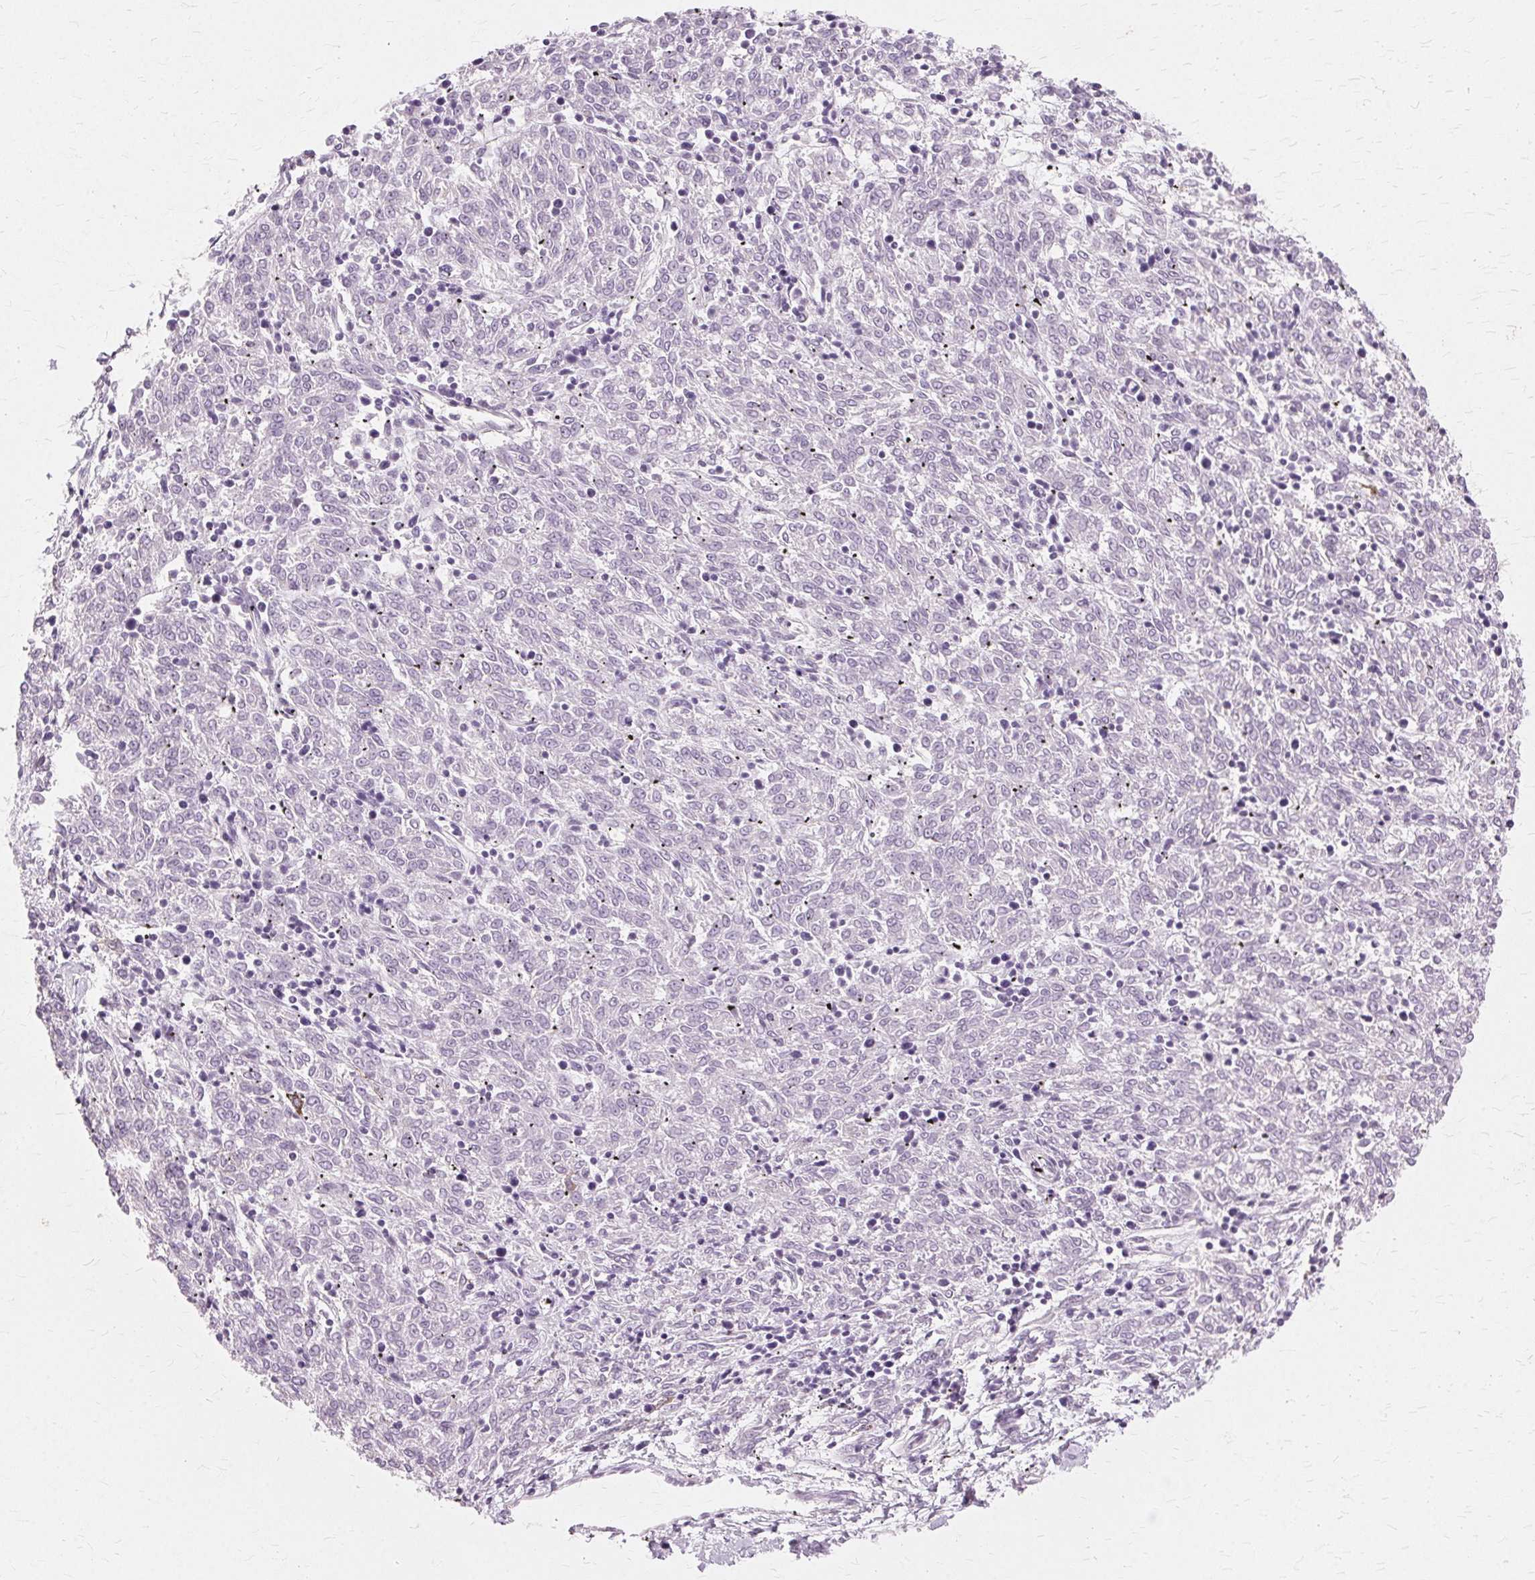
{"staining": {"intensity": "negative", "quantity": "none", "location": "none"}, "tissue": "melanoma", "cell_type": "Tumor cells", "image_type": "cancer", "snomed": [{"axis": "morphology", "description": "Malignant melanoma, NOS"}, {"axis": "topography", "description": "Skin"}], "caption": "DAB immunohistochemical staining of human melanoma exhibits no significant expression in tumor cells. (DAB (3,3'-diaminobenzidine) immunohistochemistry with hematoxylin counter stain).", "gene": "SLC45A3", "patient": {"sex": "female", "age": 72}}